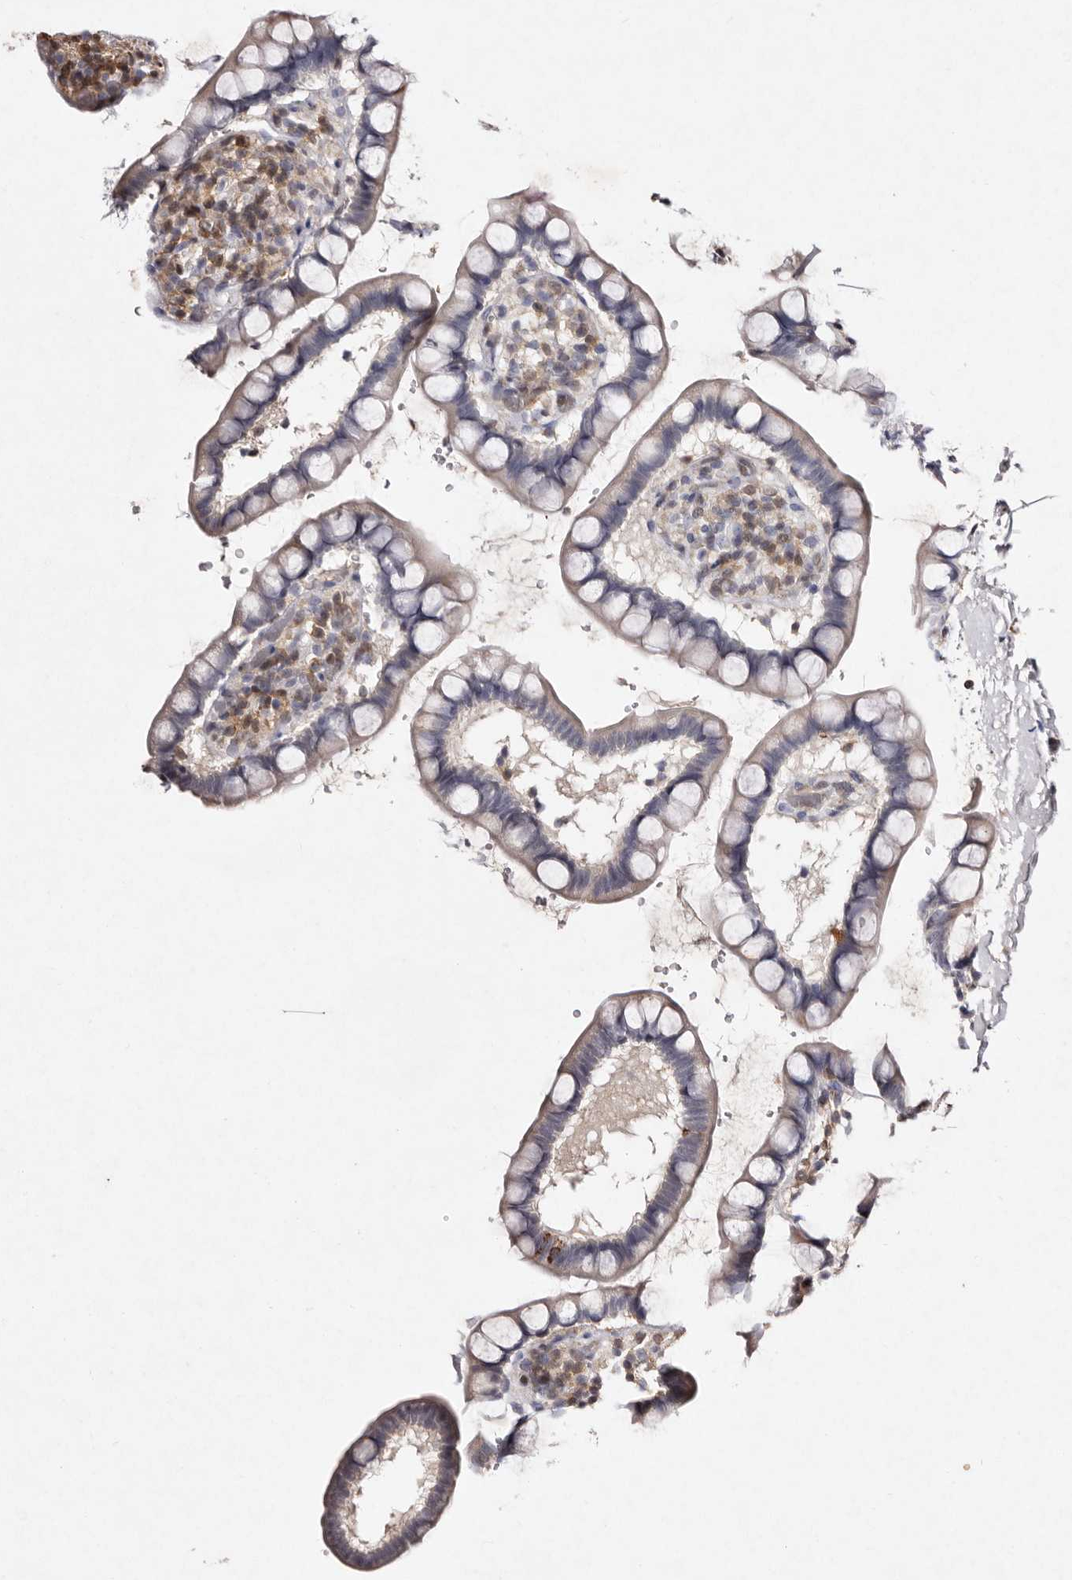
{"staining": {"intensity": "negative", "quantity": "none", "location": "none"}, "tissue": "small intestine", "cell_type": "Glandular cells", "image_type": "normal", "snomed": [{"axis": "morphology", "description": "Normal tissue, NOS"}, {"axis": "topography", "description": "Smooth muscle"}, {"axis": "topography", "description": "Small intestine"}], "caption": "An immunohistochemistry image of unremarkable small intestine is shown. There is no staining in glandular cells of small intestine.", "gene": "GIMAP4", "patient": {"sex": "female", "age": 84}}